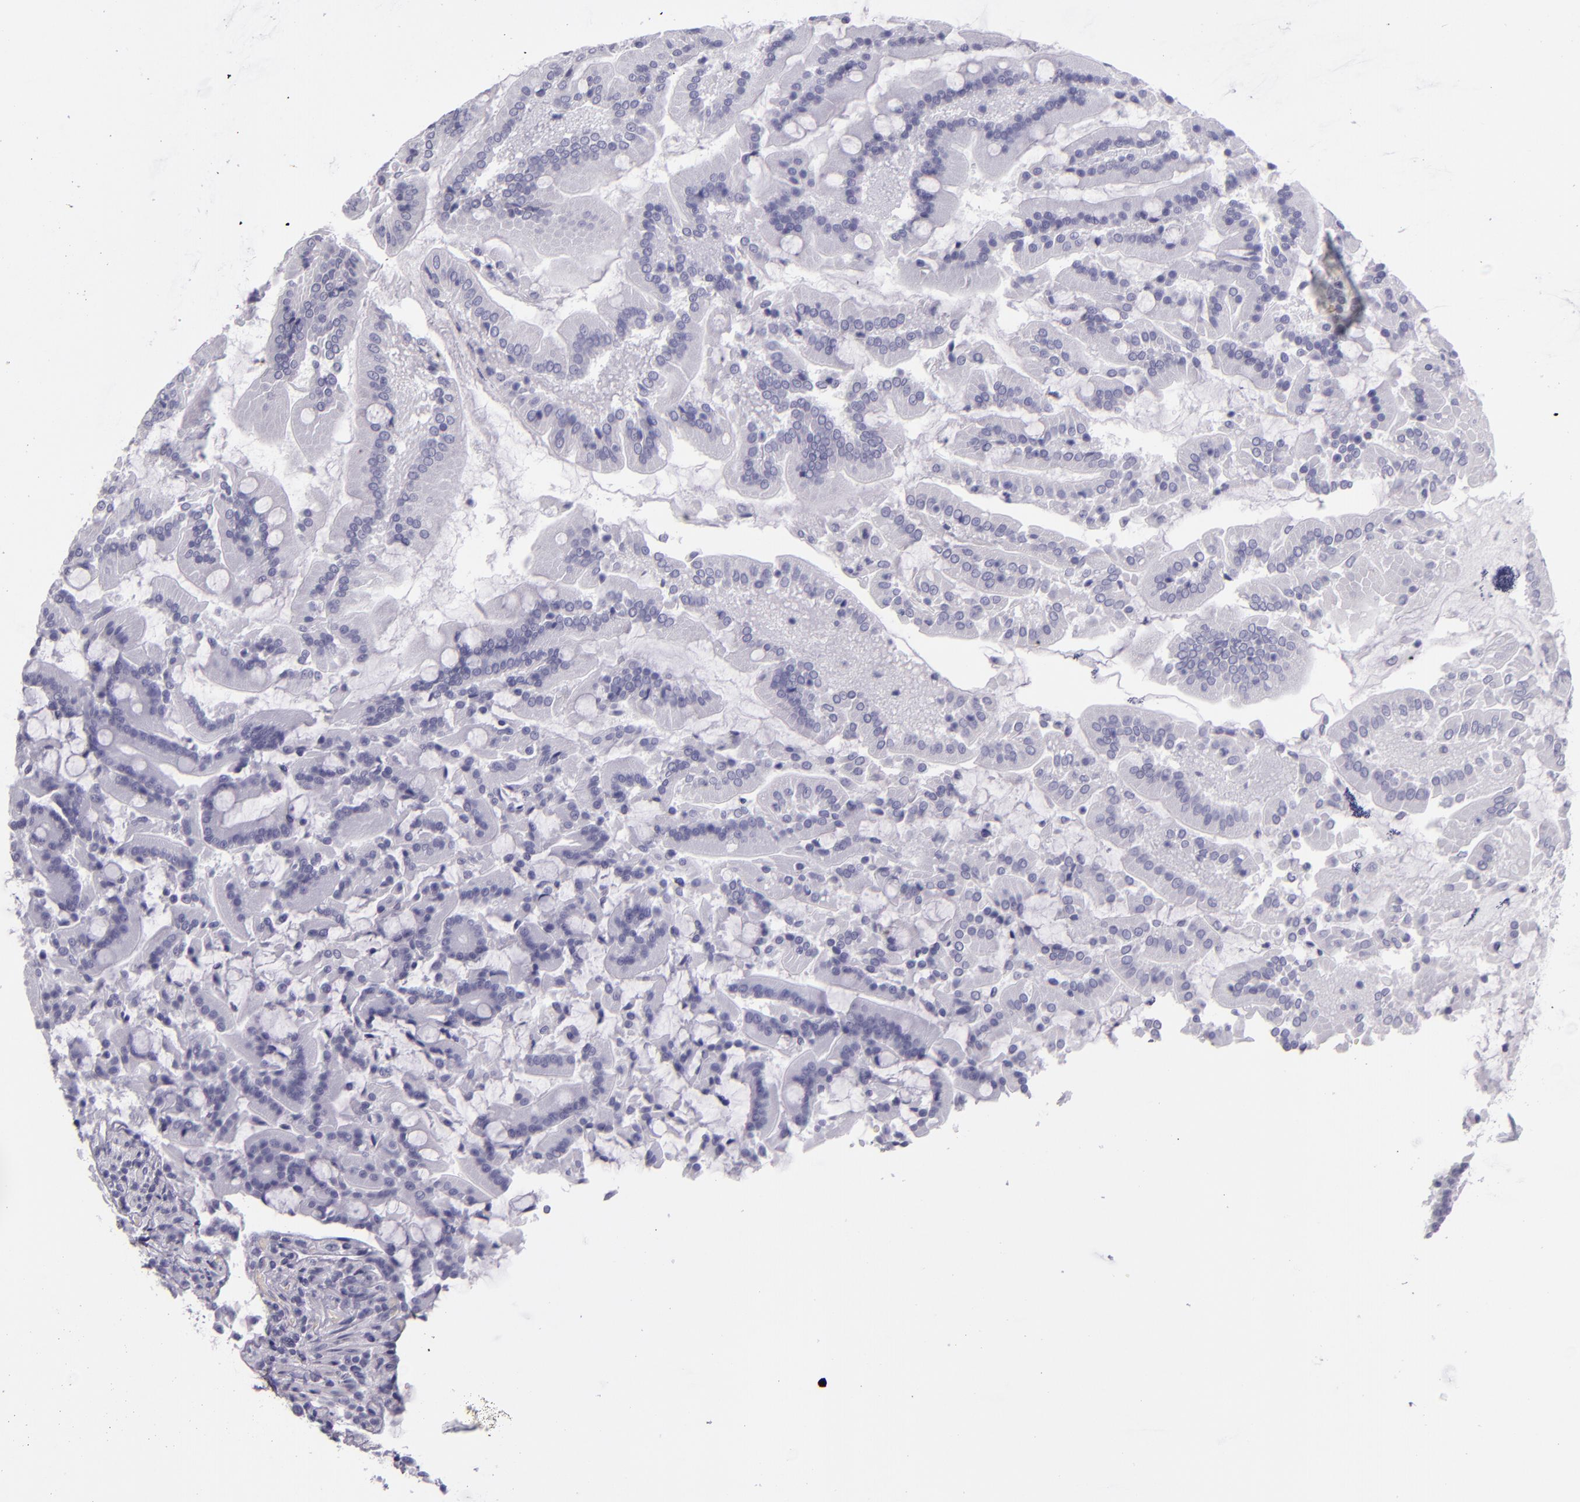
{"staining": {"intensity": "negative", "quantity": "none", "location": "none"}, "tissue": "duodenum", "cell_type": "Glandular cells", "image_type": "normal", "snomed": [{"axis": "morphology", "description": "Normal tissue, NOS"}, {"axis": "topography", "description": "Duodenum"}], "caption": "Immunohistochemistry (IHC) histopathology image of benign human duodenum stained for a protein (brown), which shows no expression in glandular cells. The staining is performed using DAB brown chromogen with nuclei counter-stained in using hematoxylin.", "gene": "CR2", "patient": {"sex": "female", "age": 64}}